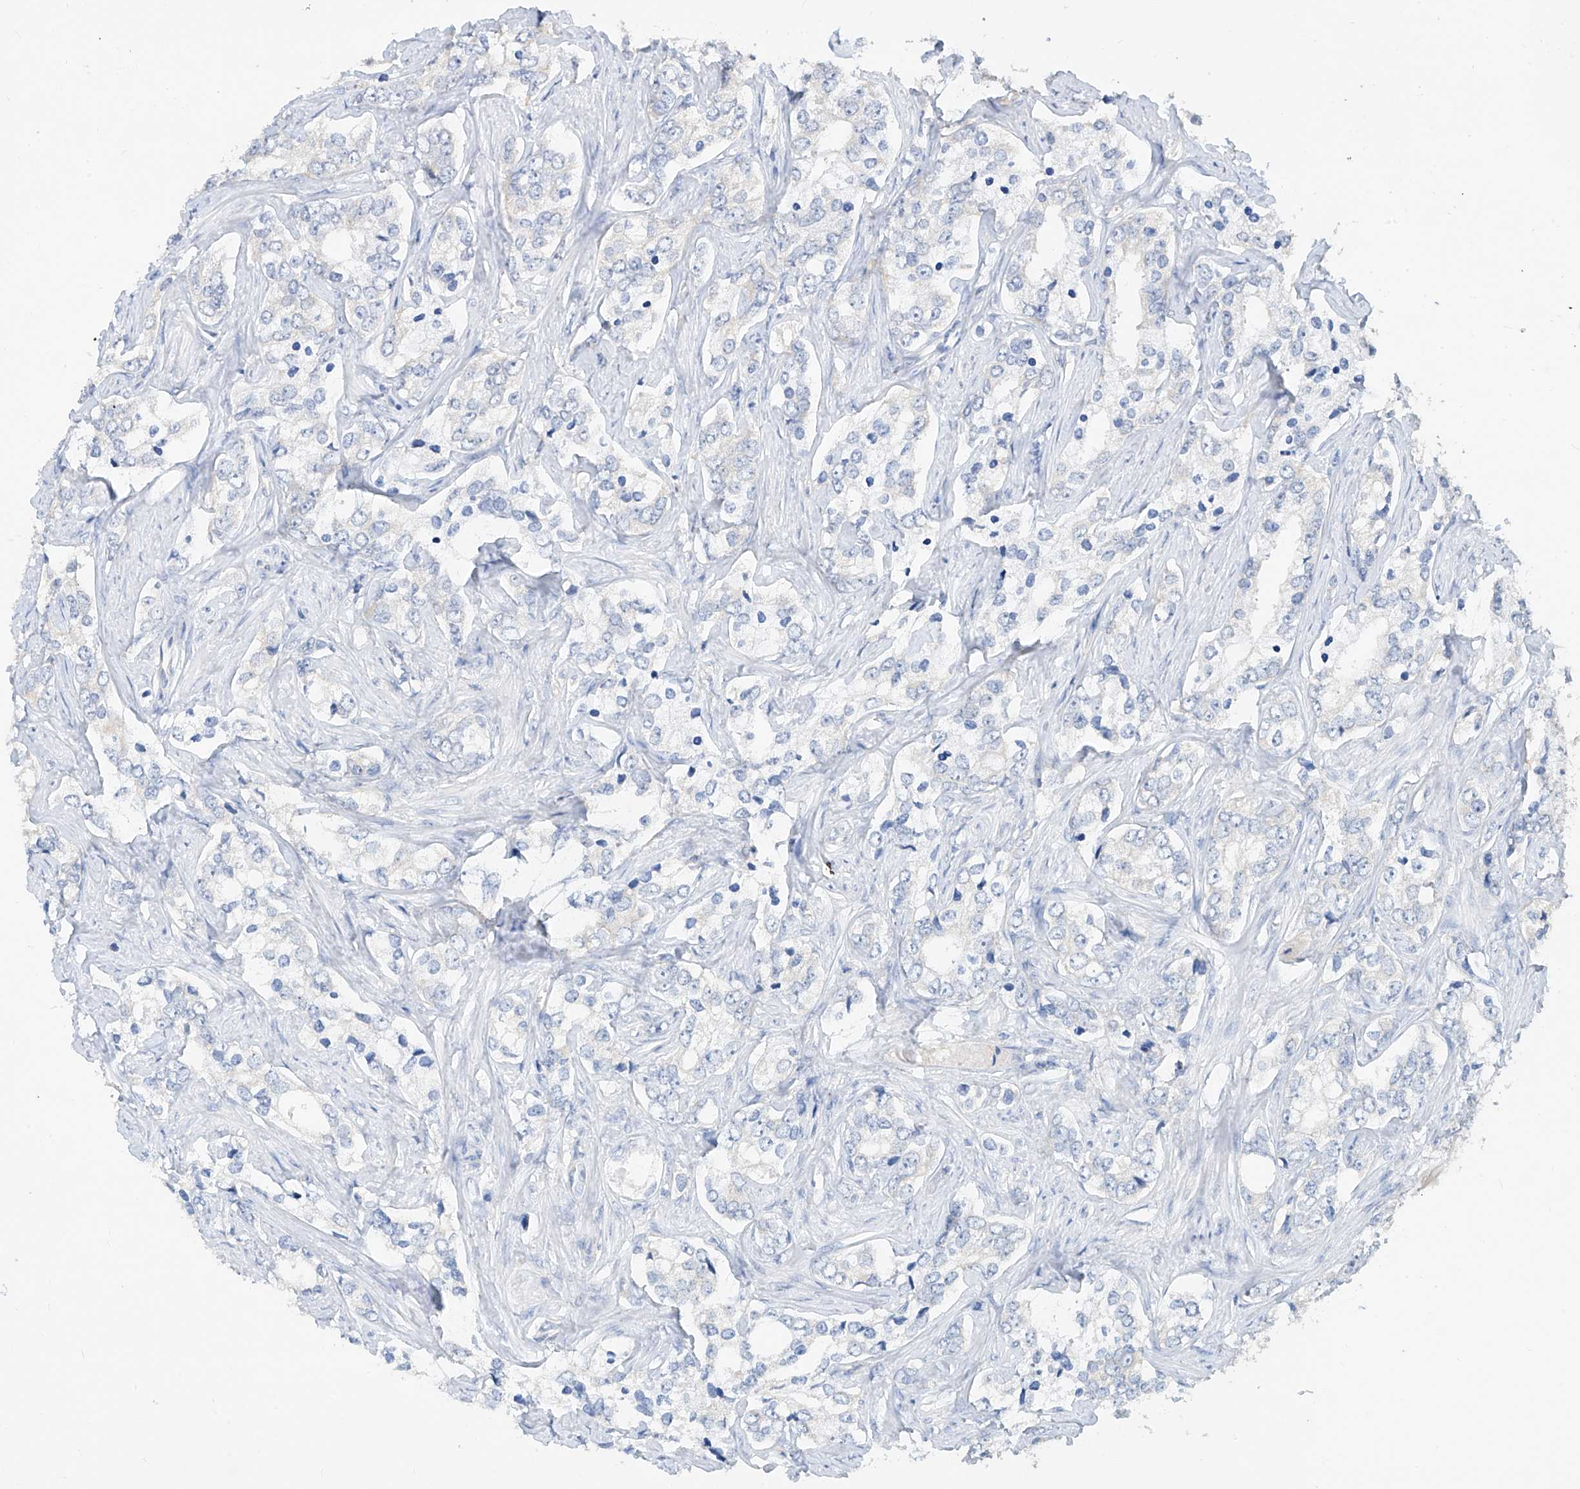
{"staining": {"intensity": "negative", "quantity": "none", "location": "none"}, "tissue": "prostate cancer", "cell_type": "Tumor cells", "image_type": "cancer", "snomed": [{"axis": "morphology", "description": "Adenocarcinoma, High grade"}, {"axis": "topography", "description": "Prostate"}], "caption": "A high-resolution image shows IHC staining of prostate cancer (high-grade adenocarcinoma), which demonstrates no significant staining in tumor cells.", "gene": "ZZEF1", "patient": {"sex": "male", "age": 66}}